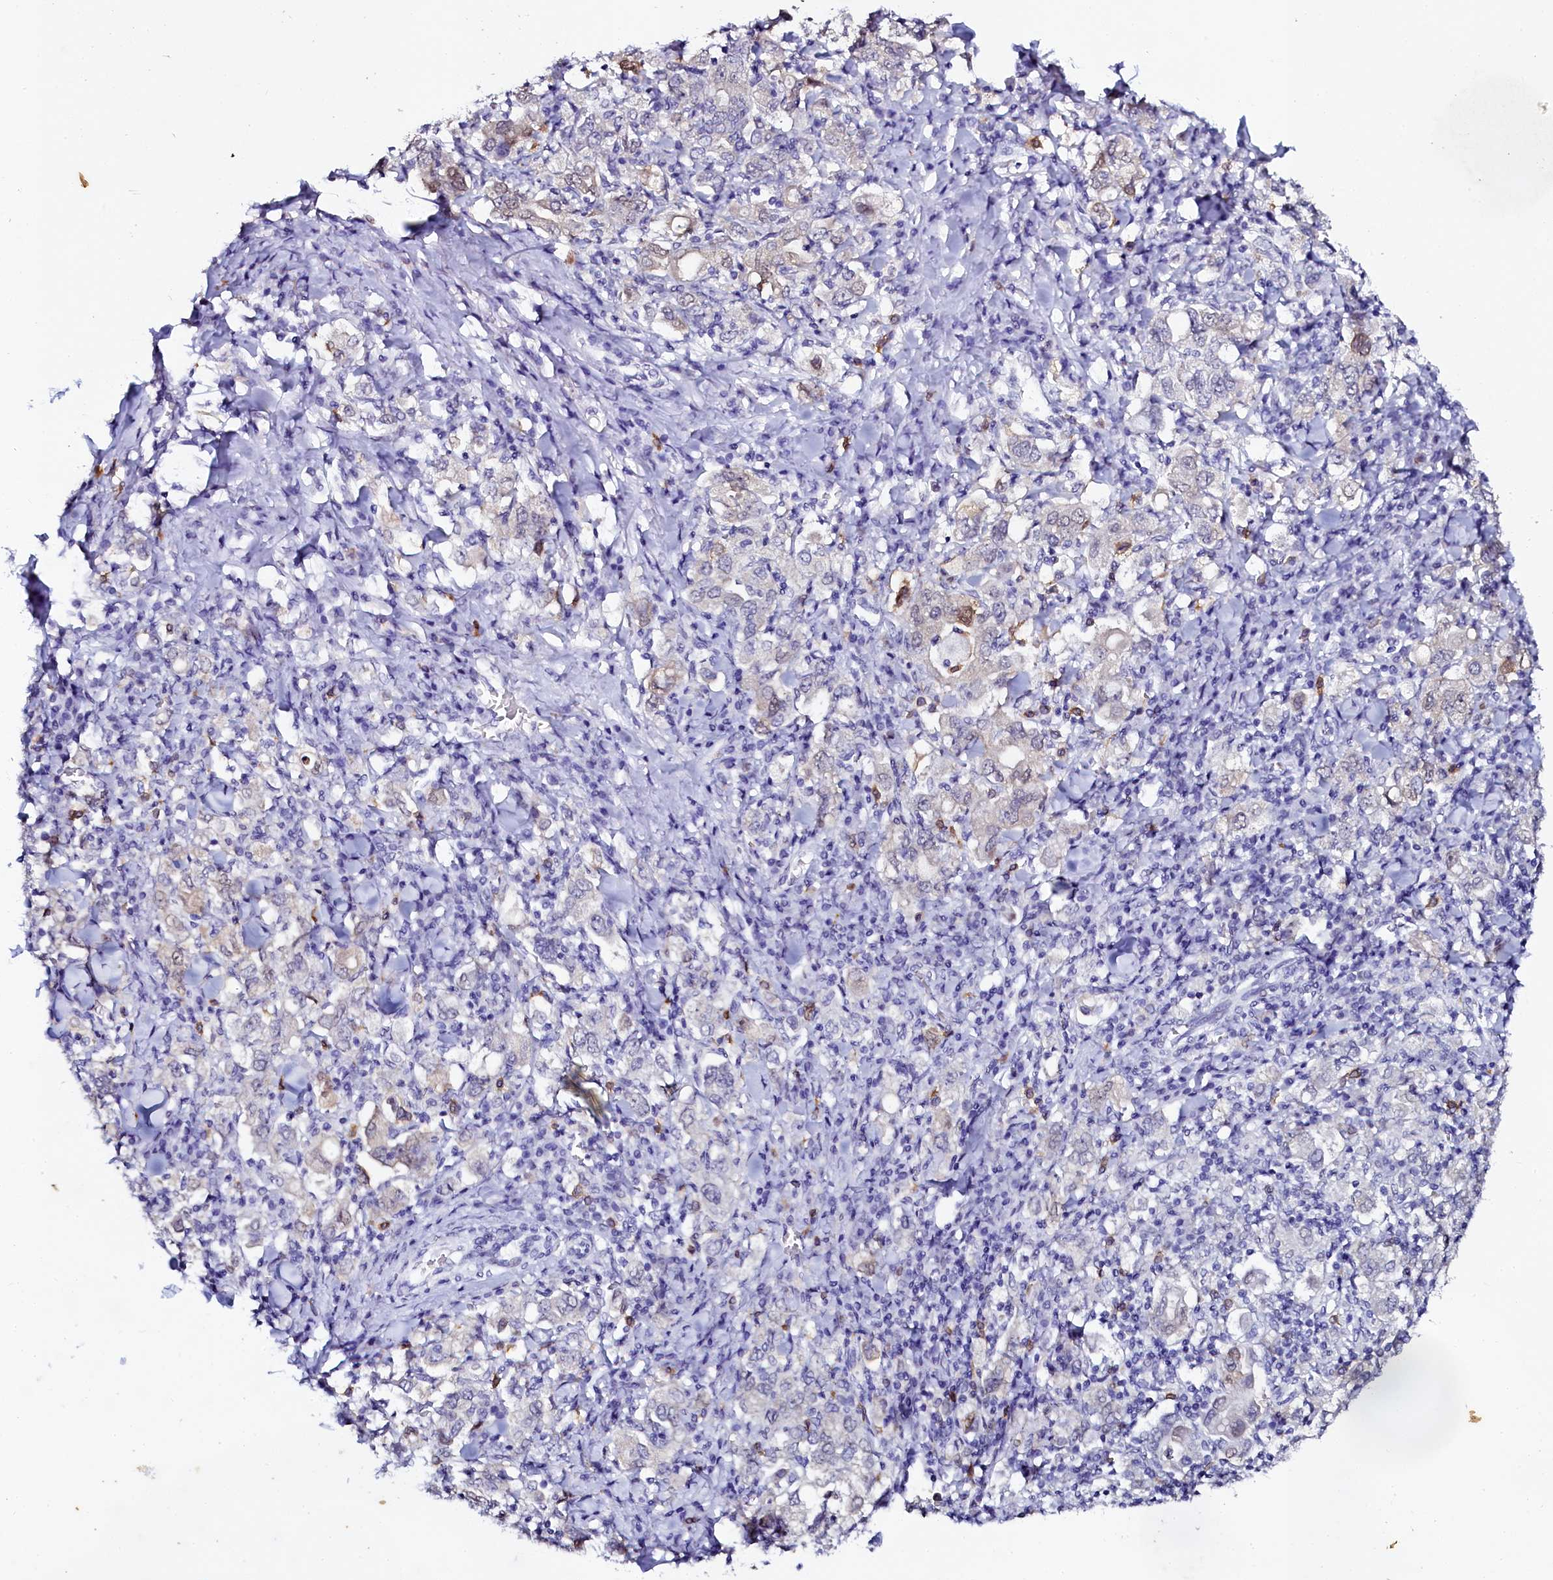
{"staining": {"intensity": "negative", "quantity": "none", "location": "none"}, "tissue": "stomach cancer", "cell_type": "Tumor cells", "image_type": "cancer", "snomed": [{"axis": "morphology", "description": "Adenocarcinoma, NOS"}, {"axis": "topography", "description": "Stomach, upper"}], "caption": "Stomach adenocarcinoma stained for a protein using immunohistochemistry demonstrates no staining tumor cells.", "gene": "SORD", "patient": {"sex": "male", "age": 62}}